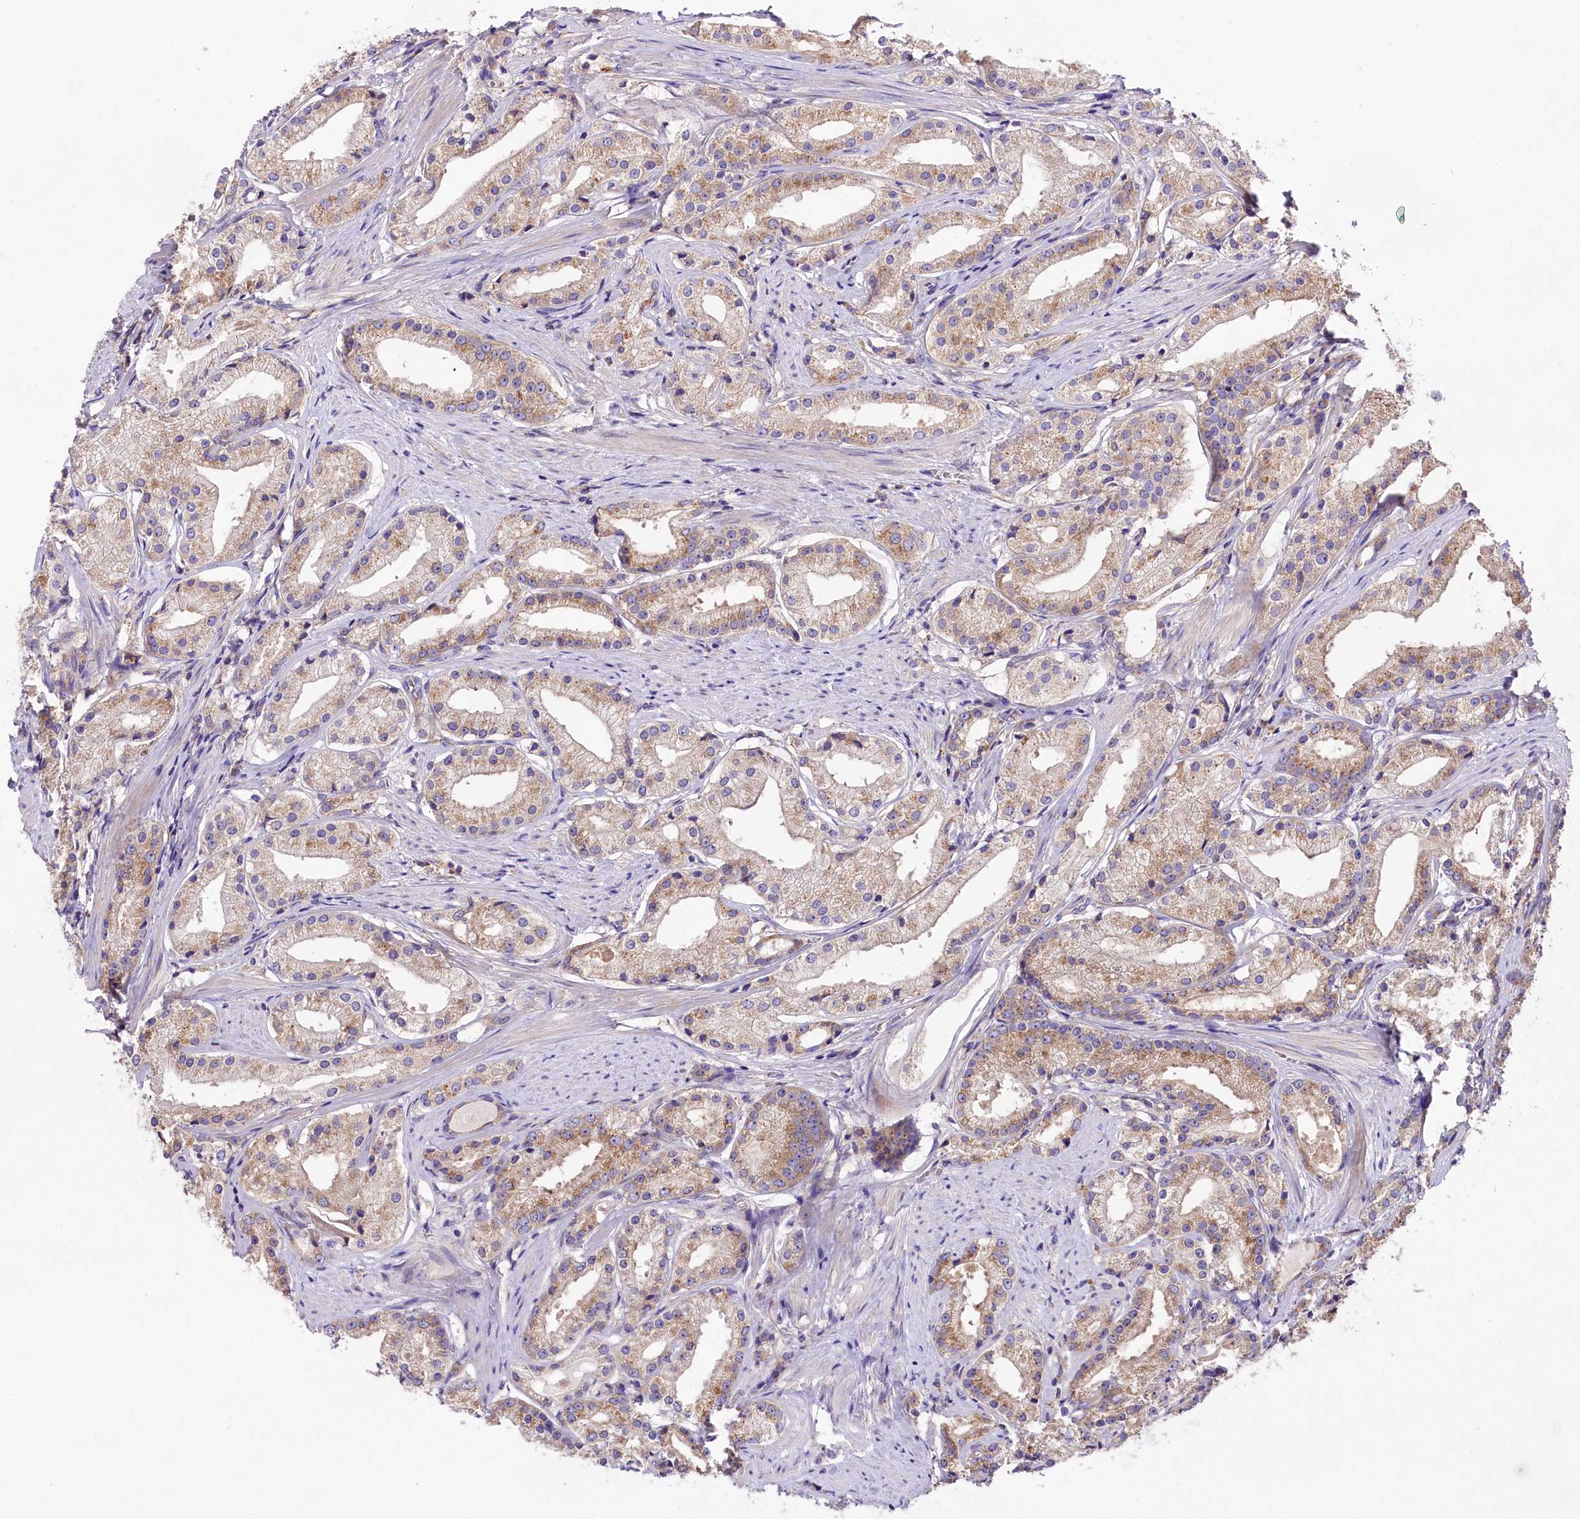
{"staining": {"intensity": "weak", "quantity": "25%-75%", "location": "cytoplasmic/membranous"}, "tissue": "prostate cancer", "cell_type": "Tumor cells", "image_type": "cancer", "snomed": [{"axis": "morphology", "description": "Adenocarcinoma, Low grade"}, {"axis": "topography", "description": "Prostate"}], "caption": "Immunohistochemical staining of human adenocarcinoma (low-grade) (prostate) shows low levels of weak cytoplasmic/membranous positivity in about 25%-75% of tumor cells.", "gene": "PEMT", "patient": {"sex": "male", "age": 57}}